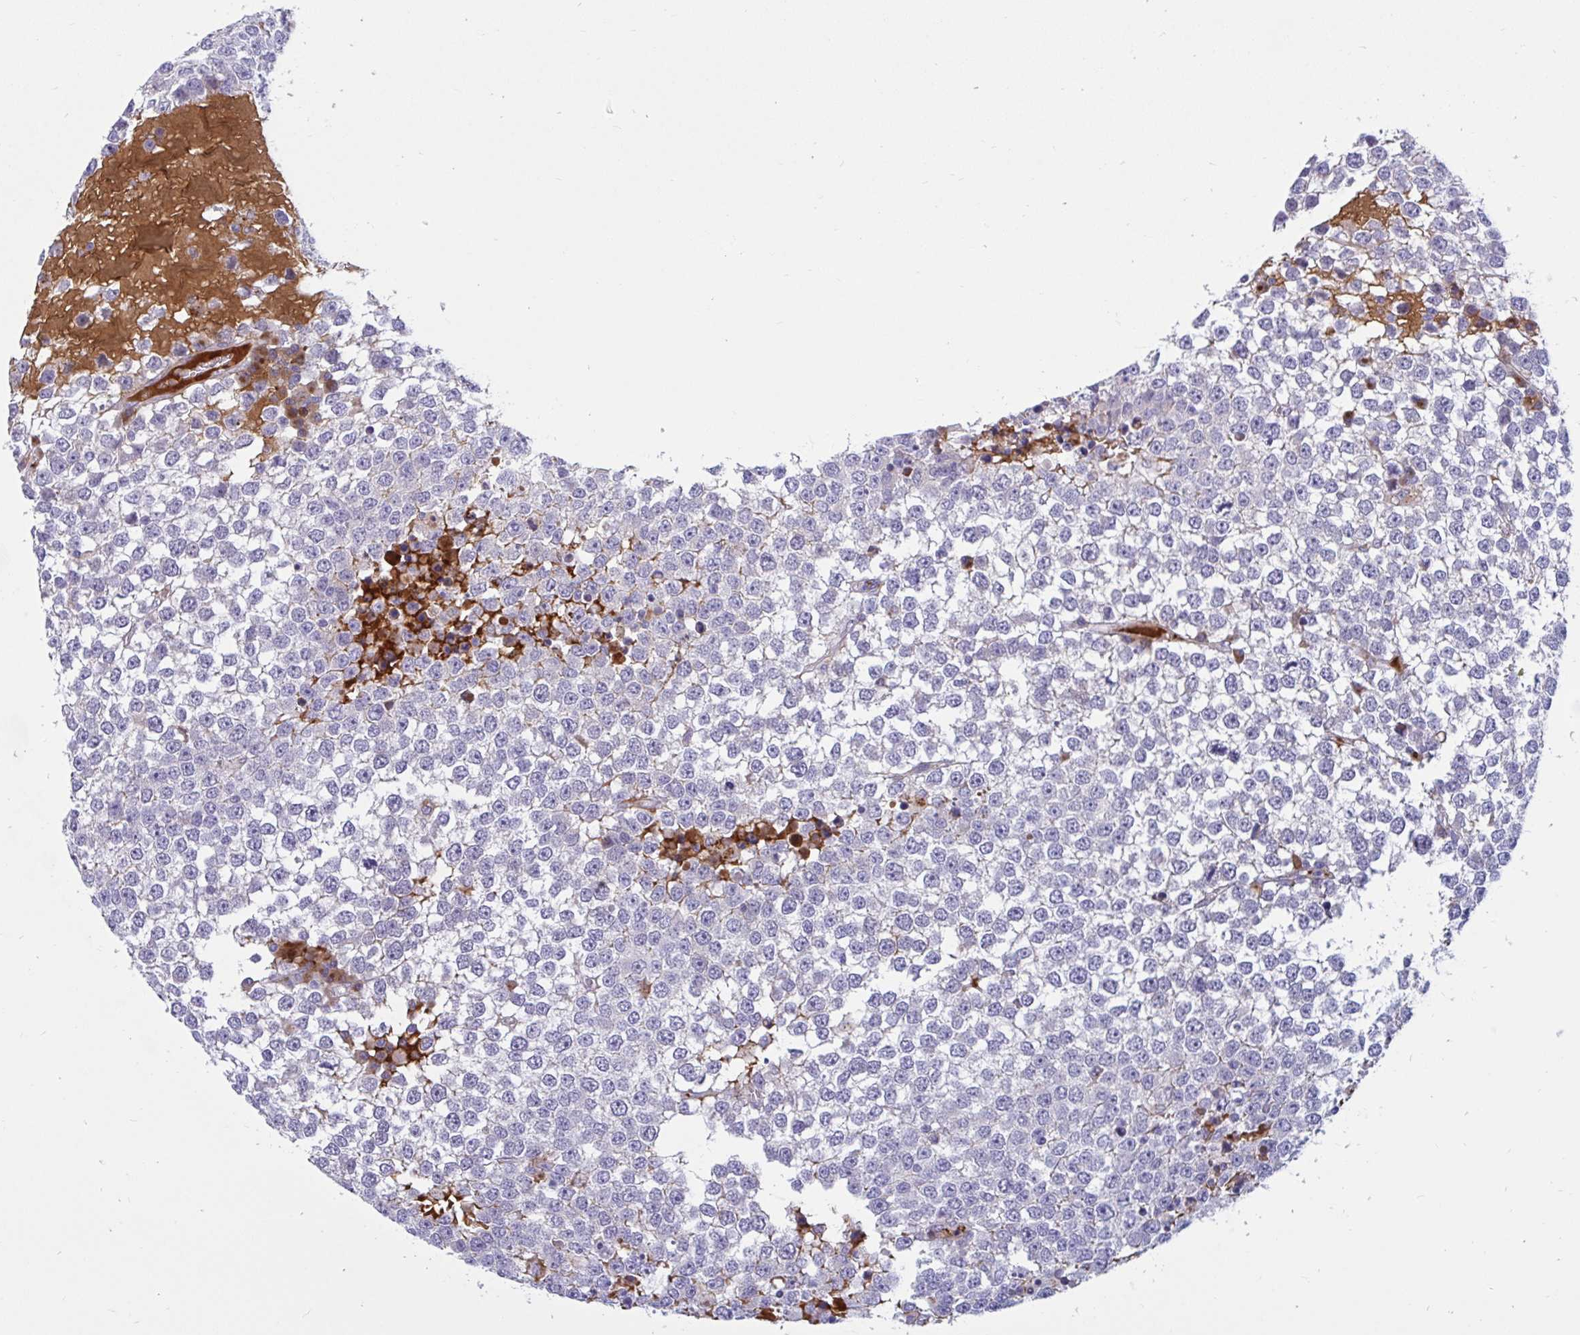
{"staining": {"intensity": "negative", "quantity": "none", "location": "none"}, "tissue": "testis cancer", "cell_type": "Tumor cells", "image_type": "cancer", "snomed": [{"axis": "morphology", "description": "Seminoma, NOS"}, {"axis": "topography", "description": "Testis"}], "caption": "High magnification brightfield microscopy of seminoma (testis) stained with DAB (3,3'-diaminobenzidine) (brown) and counterstained with hematoxylin (blue): tumor cells show no significant expression. Nuclei are stained in blue.", "gene": "FAM219B", "patient": {"sex": "male", "age": 65}}